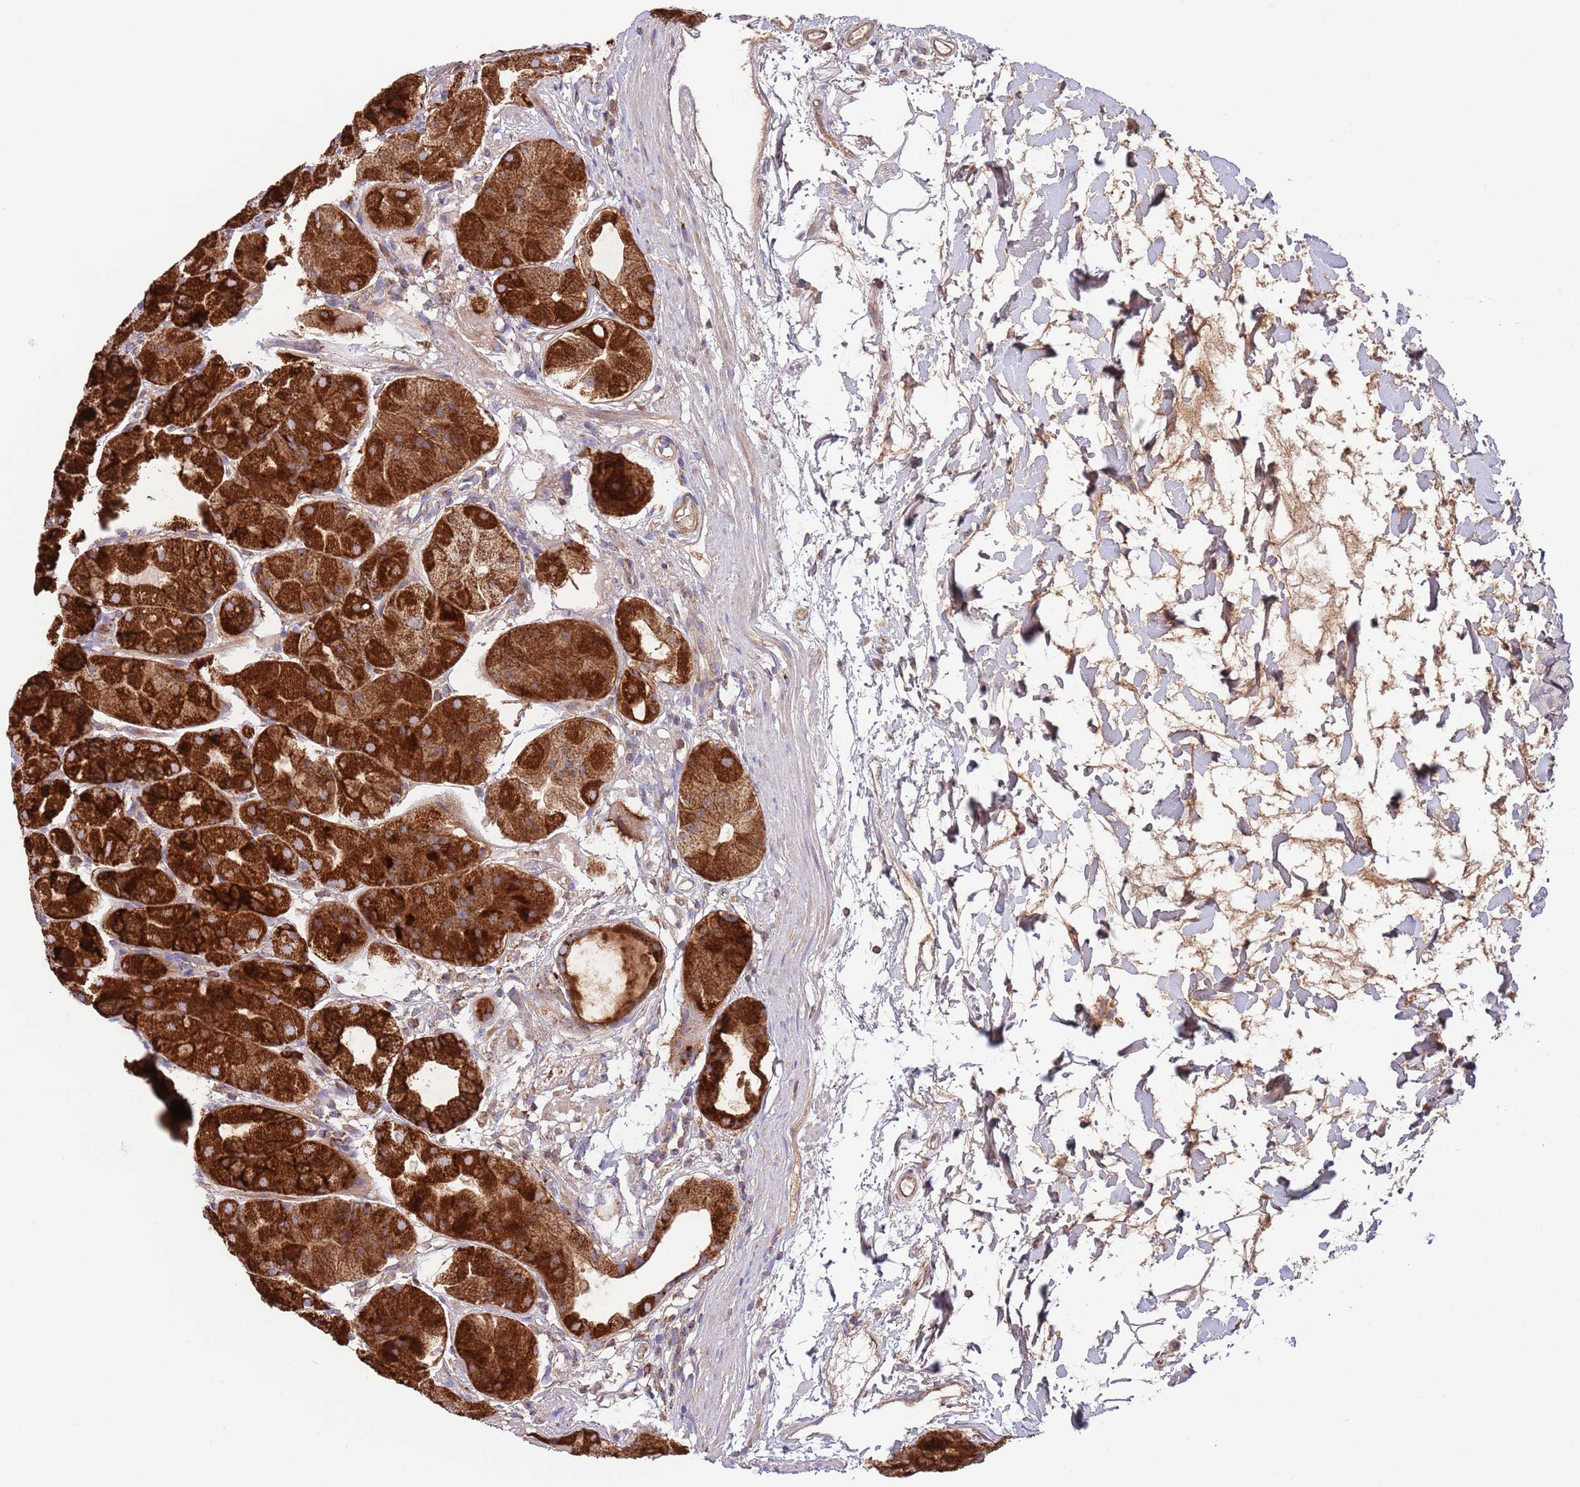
{"staining": {"intensity": "strong", "quantity": ">75%", "location": "cytoplasmic/membranous"}, "tissue": "stomach", "cell_type": "Glandular cells", "image_type": "normal", "snomed": [{"axis": "morphology", "description": "Normal tissue, NOS"}, {"axis": "topography", "description": "Stomach"}], "caption": "IHC of benign stomach reveals high levels of strong cytoplasmic/membranous staining in approximately >75% of glandular cells. Immunohistochemistry (ihc) stains the protein of interest in brown and the nuclei are stained blue.", "gene": "DNAJA3", "patient": {"sex": "male", "age": 57}}